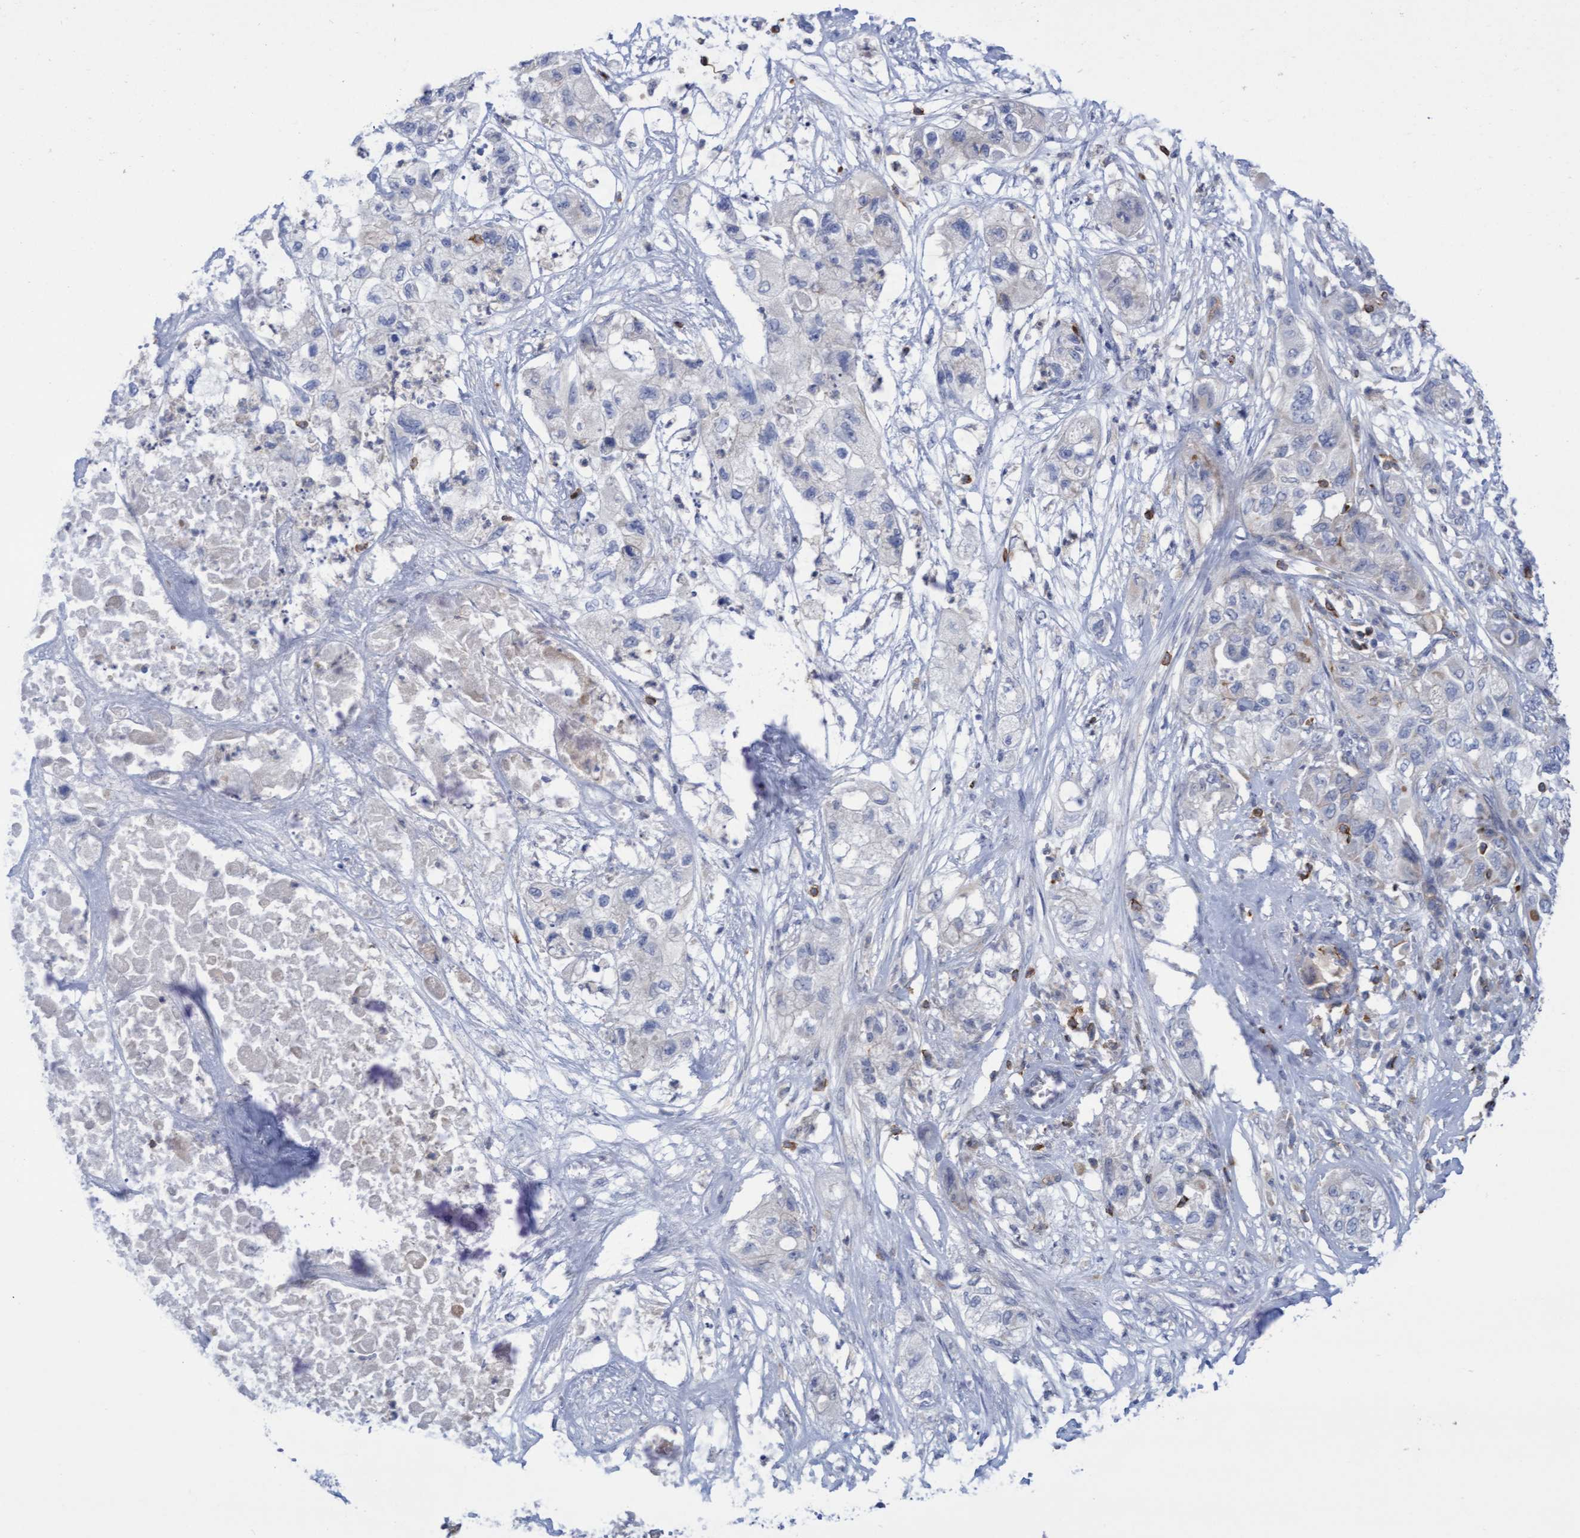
{"staining": {"intensity": "negative", "quantity": "none", "location": "none"}, "tissue": "pancreatic cancer", "cell_type": "Tumor cells", "image_type": "cancer", "snomed": [{"axis": "morphology", "description": "Adenocarcinoma, NOS"}, {"axis": "topography", "description": "Pancreas"}], "caption": "Immunohistochemistry (IHC) photomicrograph of neoplastic tissue: adenocarcinoma (pancreatic) stained with DAB (3,3'-diaminobenzidine) shows no significant protein staining in tumor cells.", "gene": "FNBP1", "patient": {"sex": "female", "age": 78}}